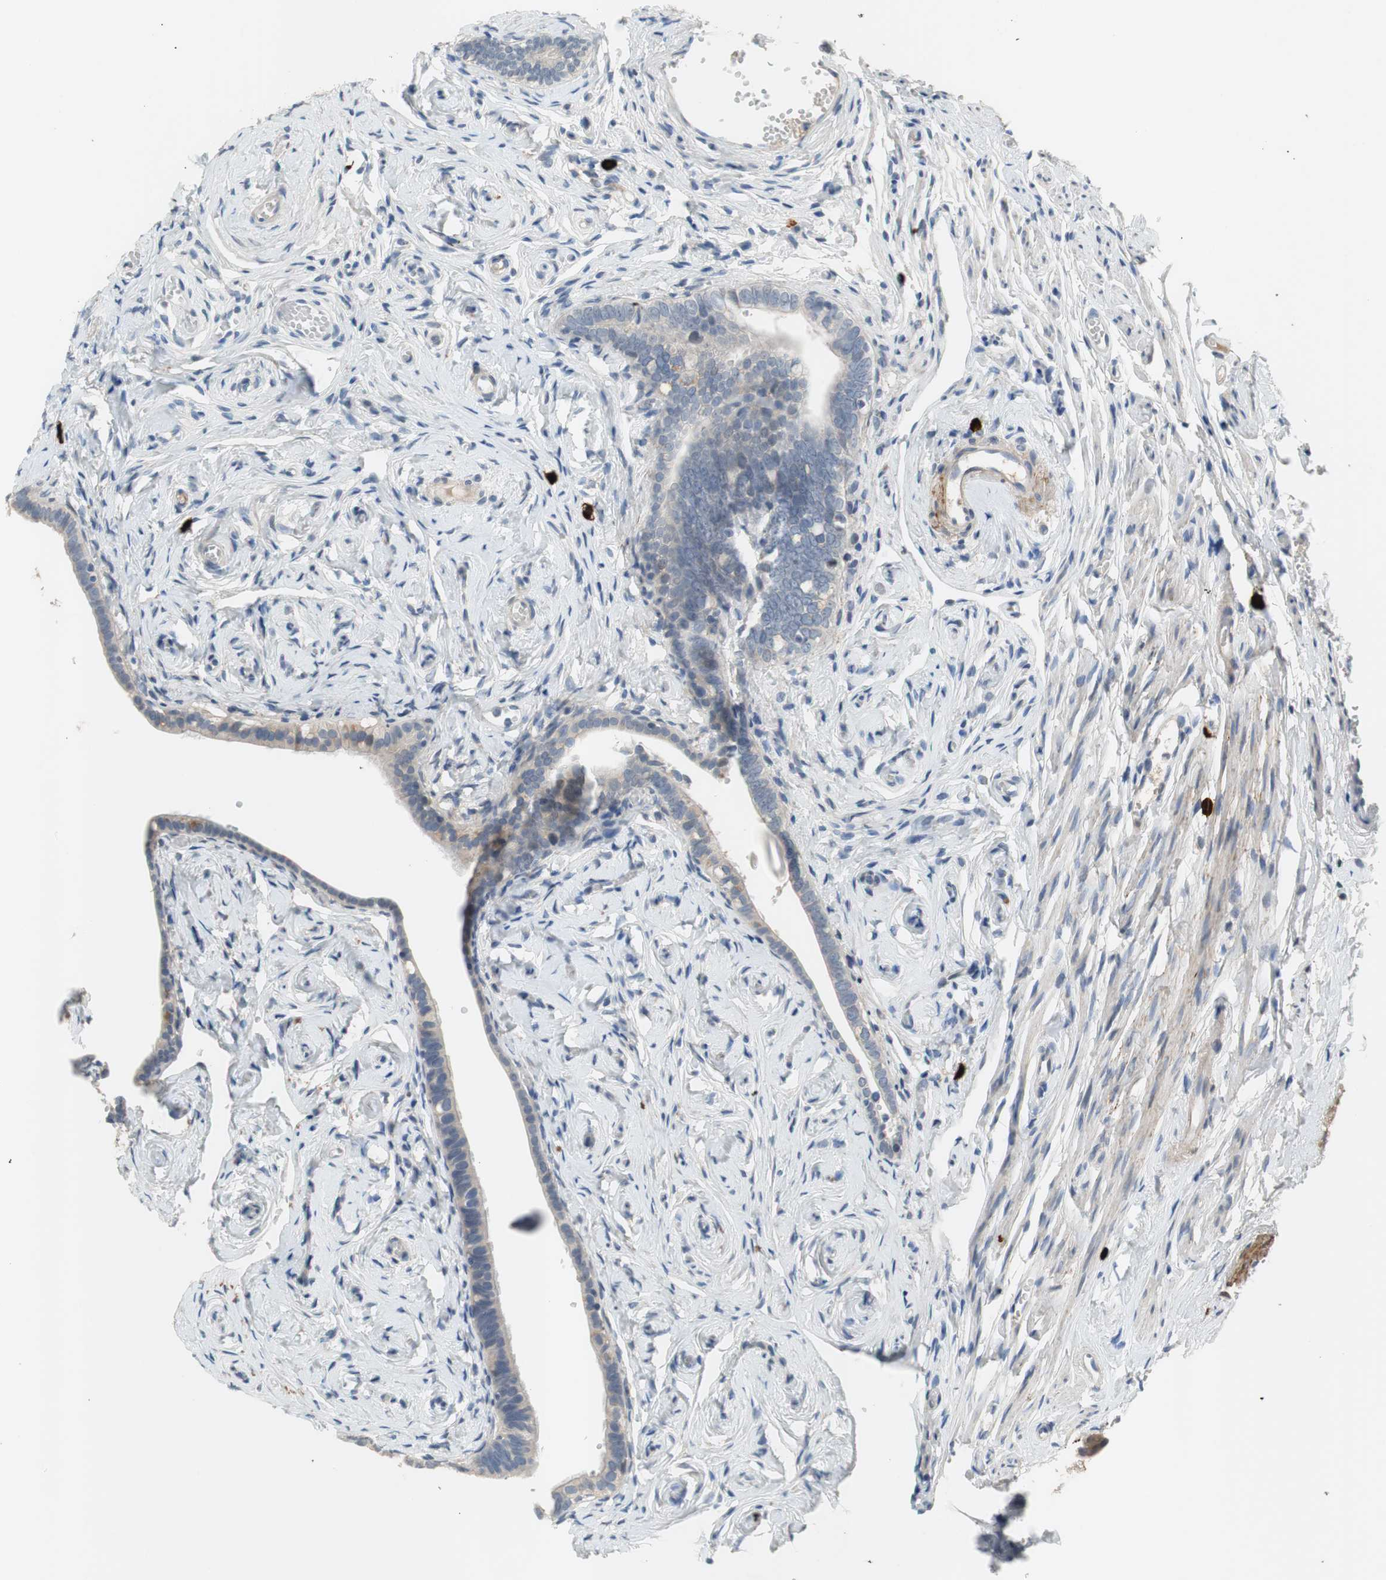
{"staining": {"intensity": "negative", "quantity": "none", "location": "none"}, "tissue": "fallopian tube", "cell_type": "Glandular cells", "image_type": "normal", "snomed": [{"axis": "morphology", "description": "Normal tissue, NOS"}, {"axis": "topography", "description": "Fallopian tube"}], "caption": "DAB (3,3'-diaminobenzidine) immunohistochemical staining of benign fallopian tube reveals no significant expression in glandular cells.", "gene": "COL12A1", "patient": {"sex": "female", "age": 71}}